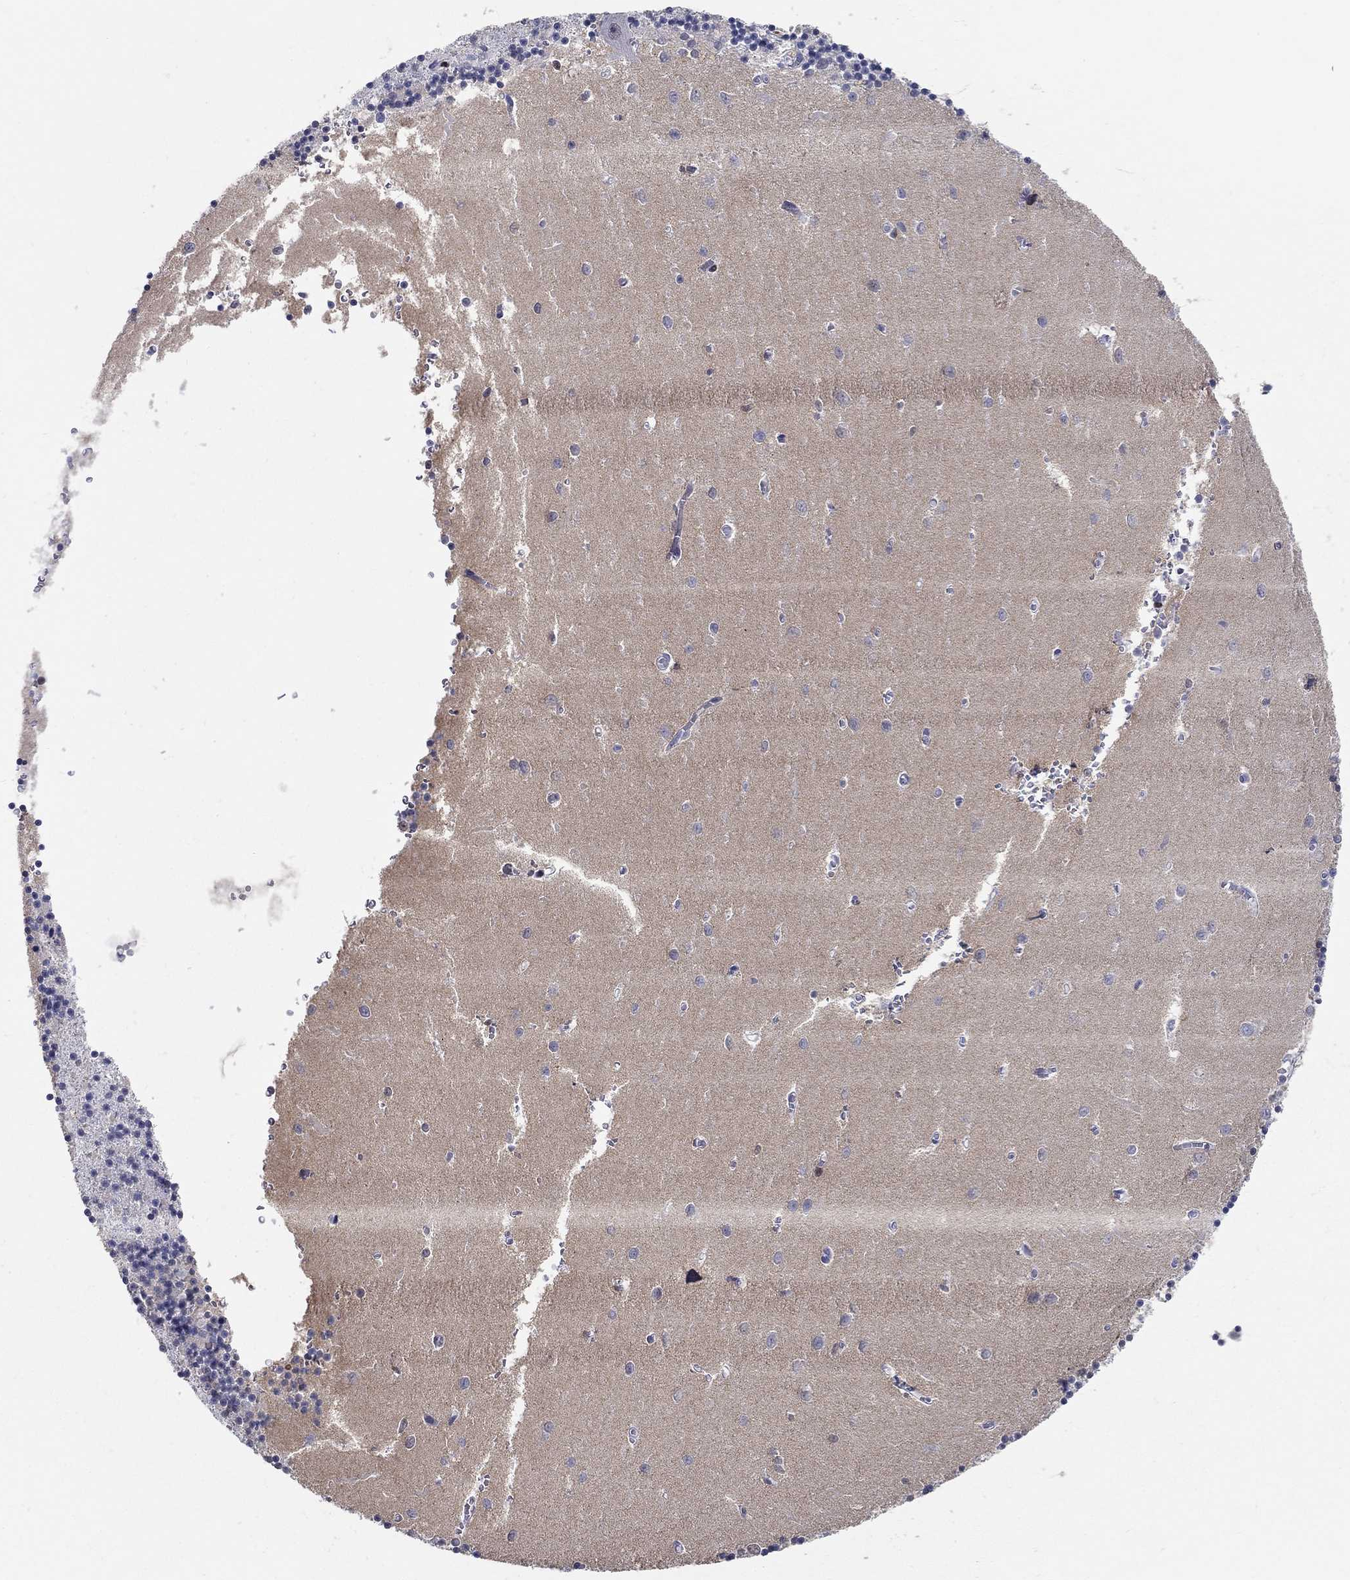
{"staining": {"intensity": "strong", "quantity": "<25%", "location": "nuclear"}, "tissue": "cerebellum", "cell_type": "Cells in granular layer", "image_type": "normal", "snomed": [{"axis": "morphology", "description": "Normal tissue, NOS"}, {"axis": "topography", "description": "Cerebellum"}], "caption": "Strong nuclear positivity is appreciated in approximately <25% of cells in granular layer in unremarkable cerebellum.", "gene": "RAPGEF5", "patient": {"sex": "female", "age": 64}}